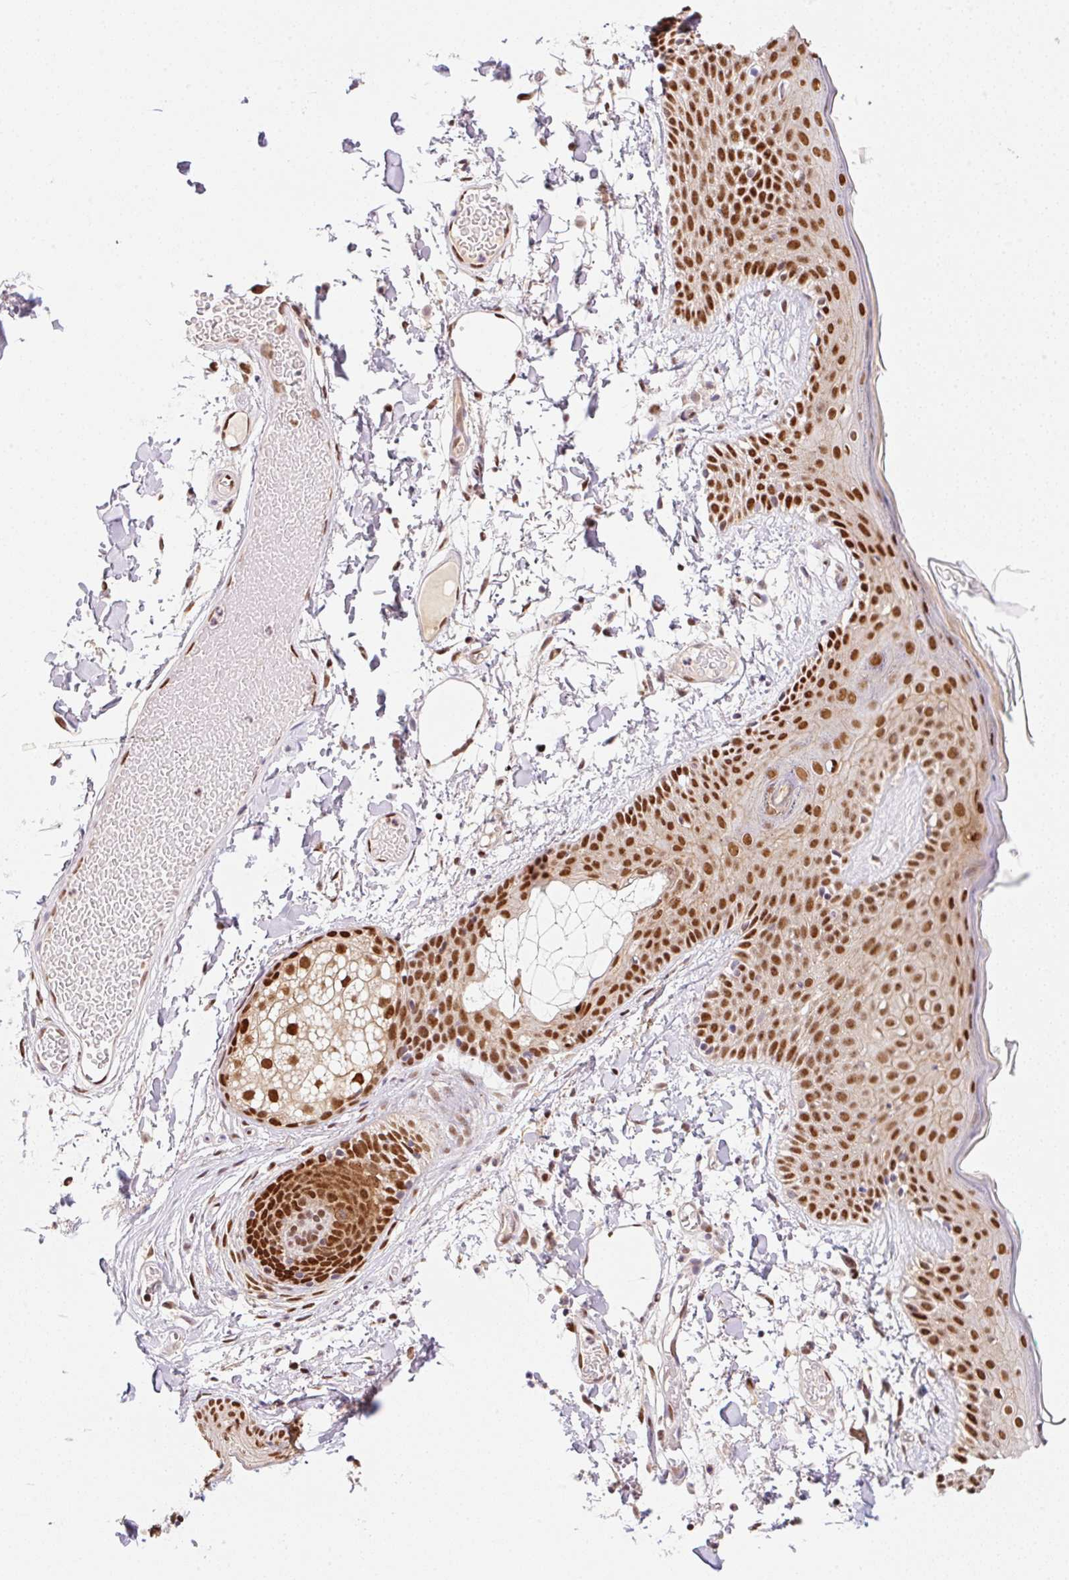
{"staining": {"intensity": "moderate", "quantity": ">75%", "location": "nuclear"}, "tissue": "skin", "cell_type": "Fibroblasts", "image_type": "normal", "snomed": [{"axis": "morphology", "description": "Normal tissue, NOS"}, {"axis": "topography", "description": "Skin"}], "caption": "Protein staining of normal skin demonstrates moderate nuclear staining in approximately >75% of fibroblasts. Immunohistochemistry stains the protein in brown and the nuclei are stained blue.", "gene": "GPR139", "patient": {"sex": "male", "age": 79}}